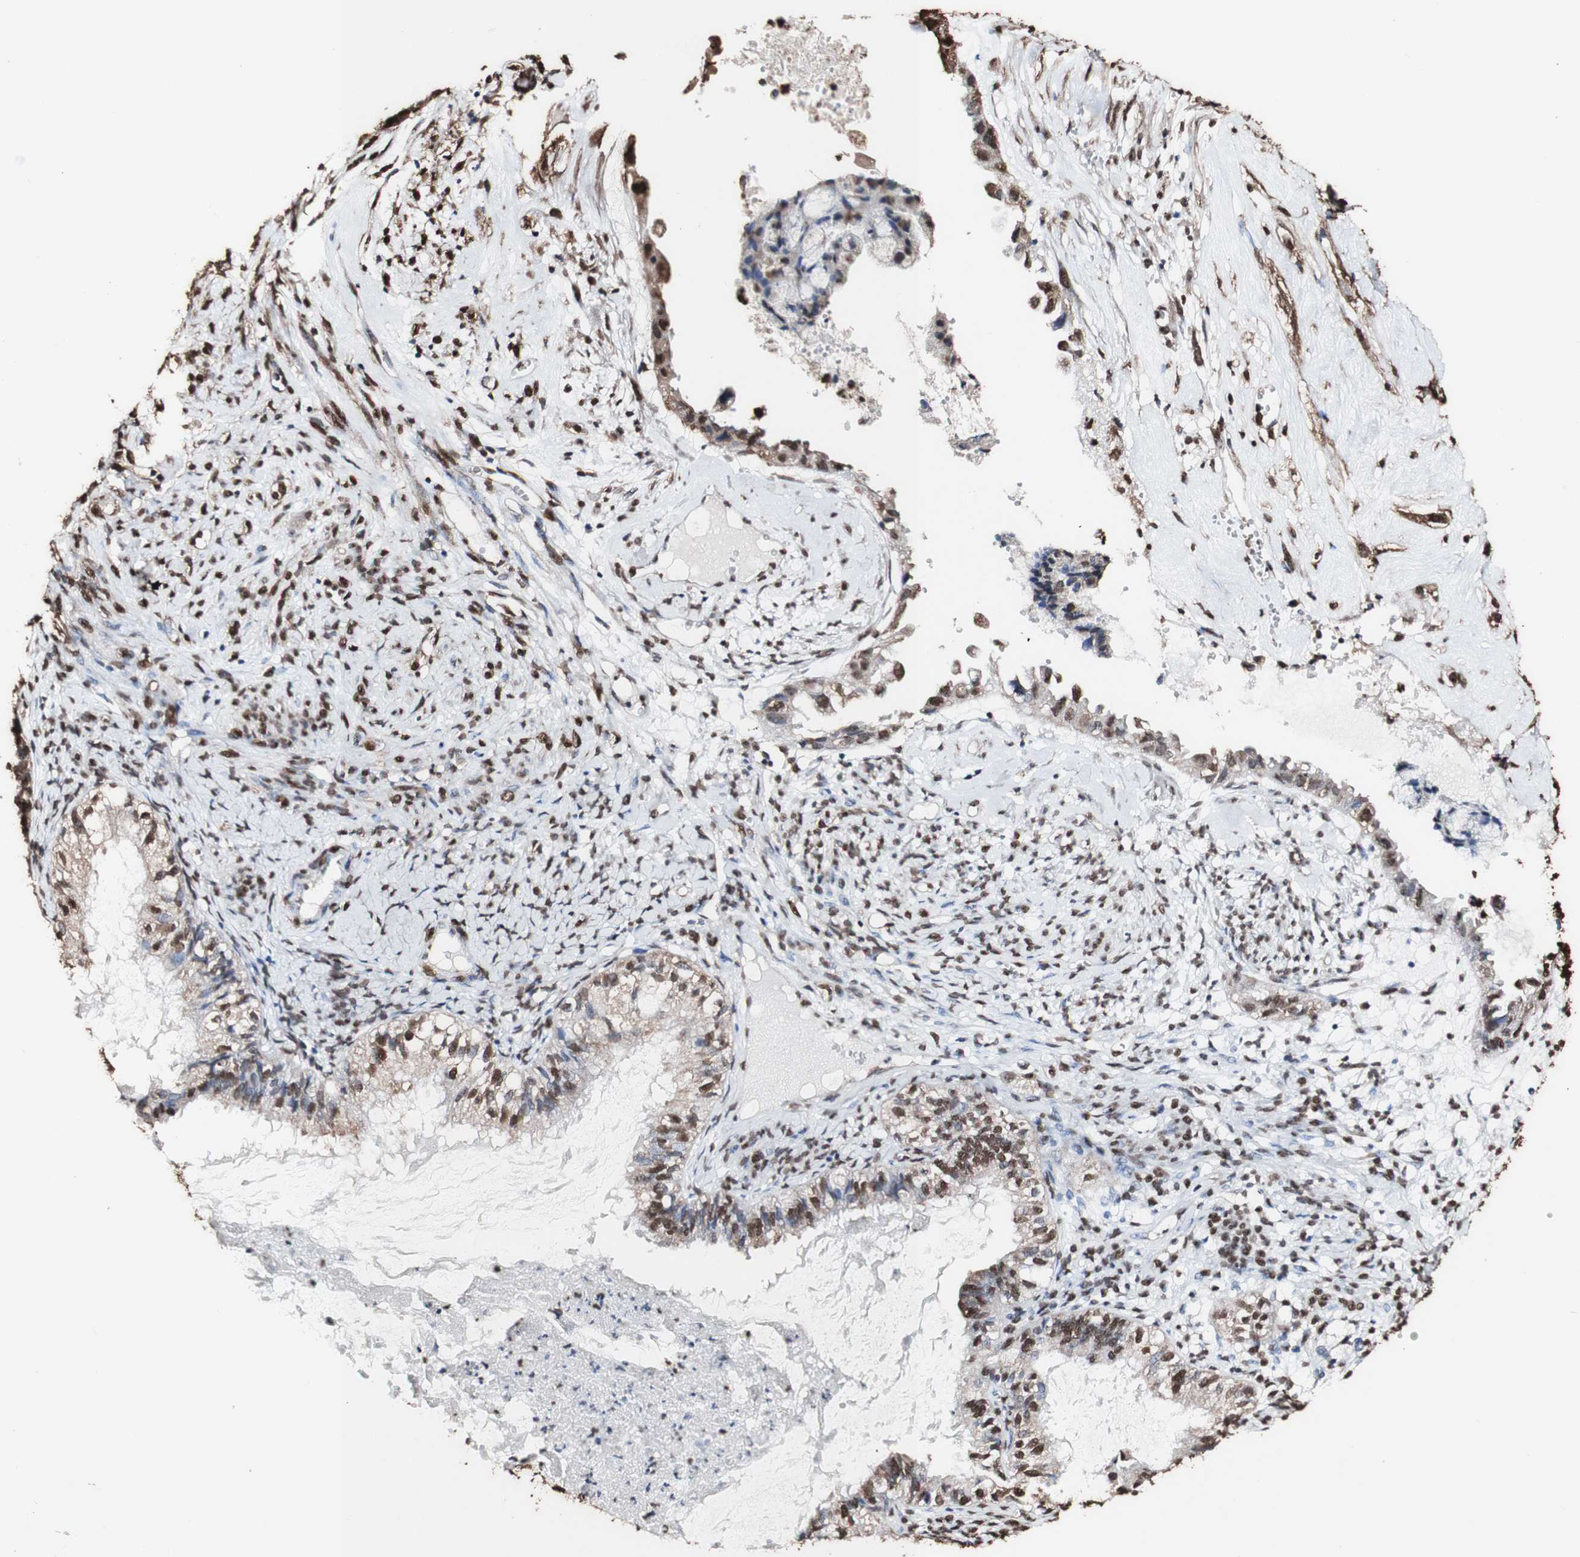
{"staining": {"intensity": "strong", "quantity": "25%-75%", "location": "cytoplasmic/membranous"}, "tissue": "cervical cancer", "cell_type": "Tumor cells", "image_type": "cancer", "snomed": [{"axis": "morphology", "description": "Normal tissue, NOS"}, {"axis": "morphology", "description": "Adenocarcinoma, NOS"}, {"axis": "topography", "description": "Cervix"}, {"axis": "topography", "description": "Endometrium"}], "caption": "Cervical adenocarcinoma stained with immunohistochemistry reveals strong cytoplasmic/membranous expression in about 25%-75% of tumor cells.", "gene": "PIDD1", "patient": {"sex": "female", "age": 86}}